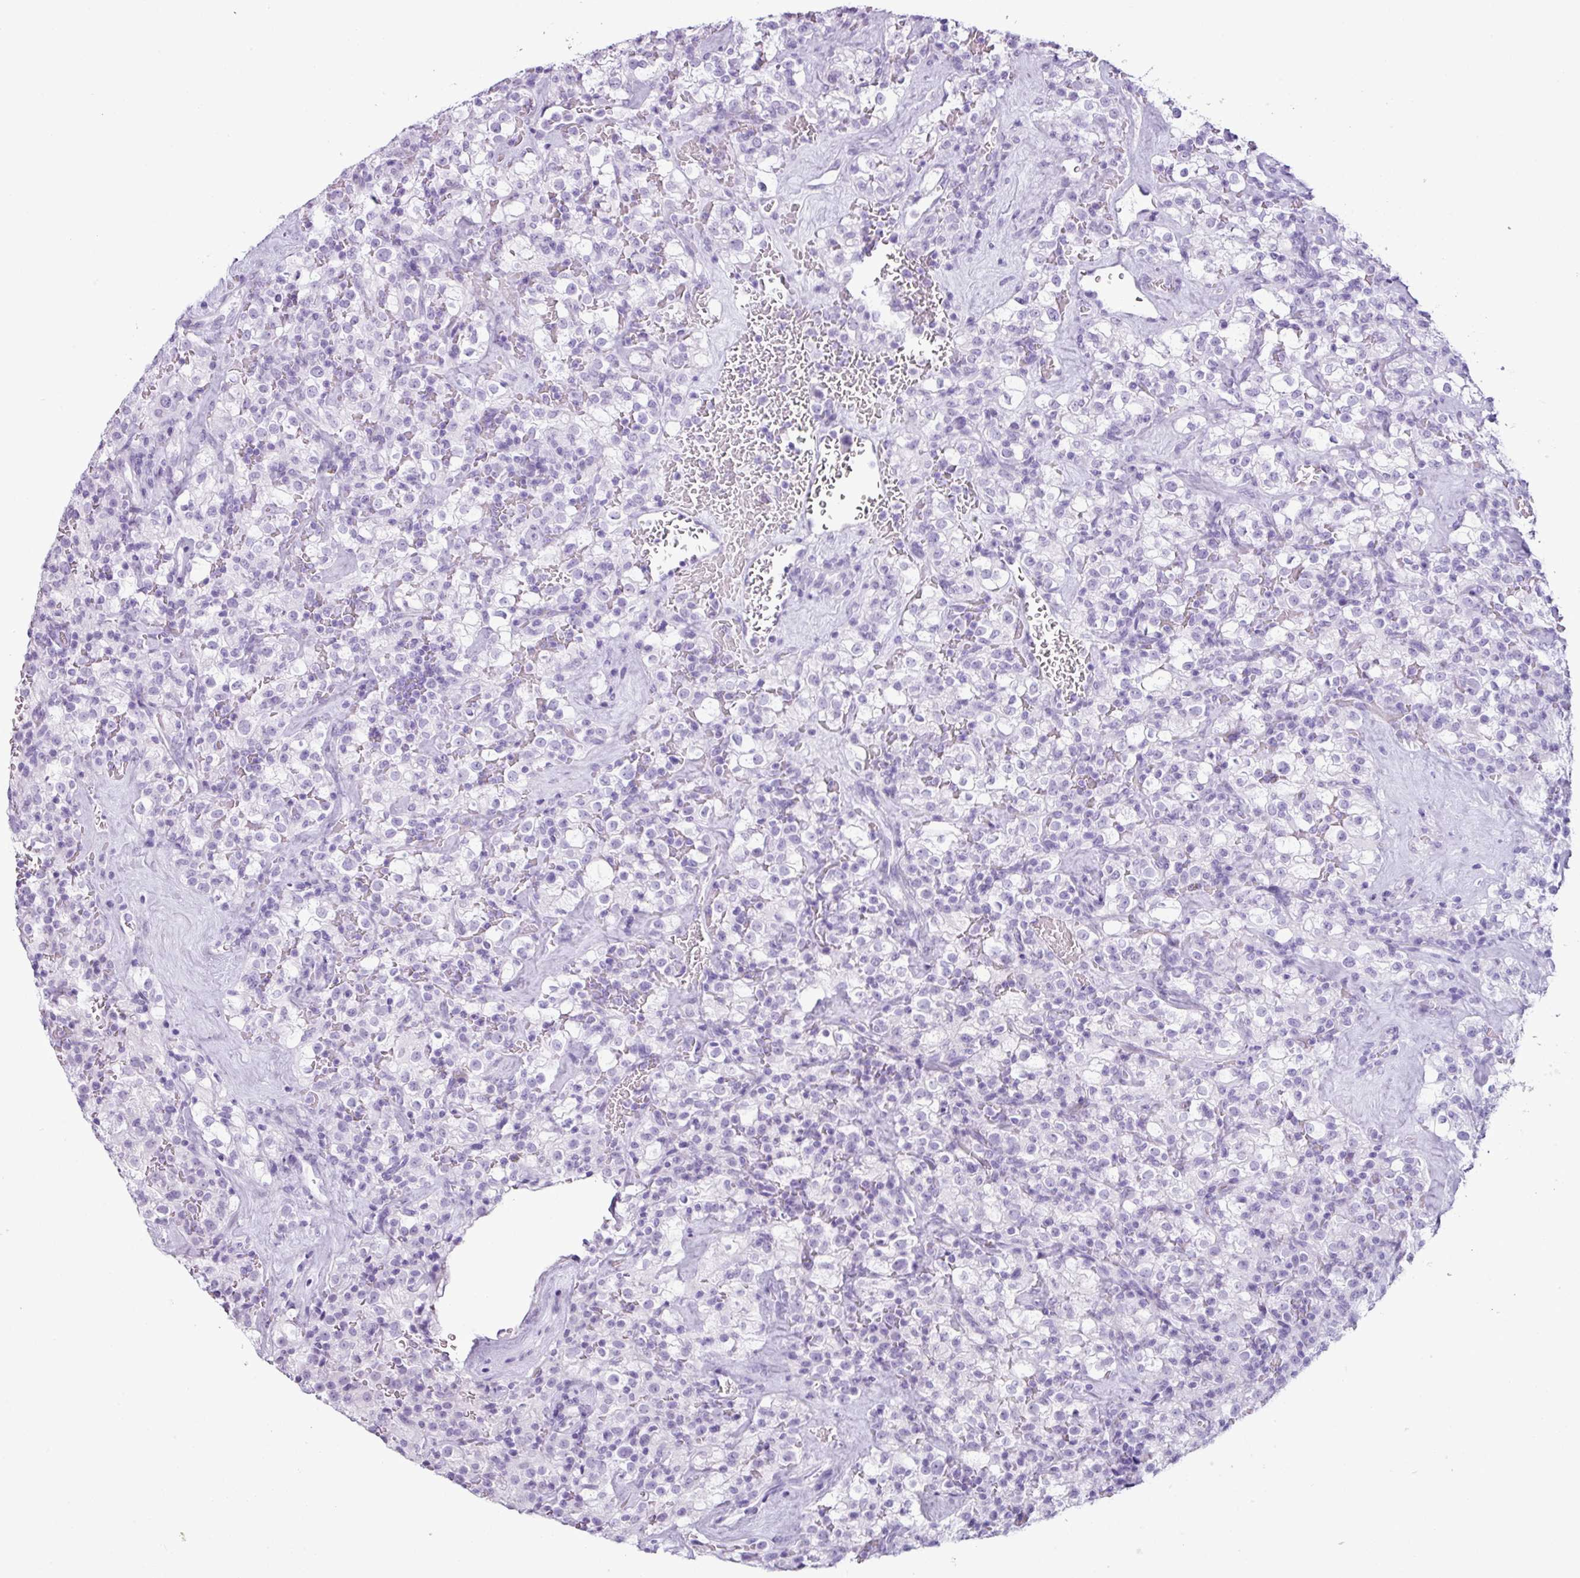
{"staining": {"intensity": "negative", "quantity": "none", "location": "none"}, "tissue": "renal cancer", "cell_type": "Tumor cells", "image_type": "cancer", "snomed": [{"axis": "morphology", "description": "Adenocarcinoma, NOS"}, {"axis": "topography", "description": "Kidney"}], "caption": "High power microscopy histopathology image of an IHC micrograph of renal cancer (adenocarcinoma), revealing no significant expression in tumor cells. (DAB IHC visualized using brightfield microscopy, high magnification).", "gene": "SCT", "patient": {"sex": "female", "age": 74}}